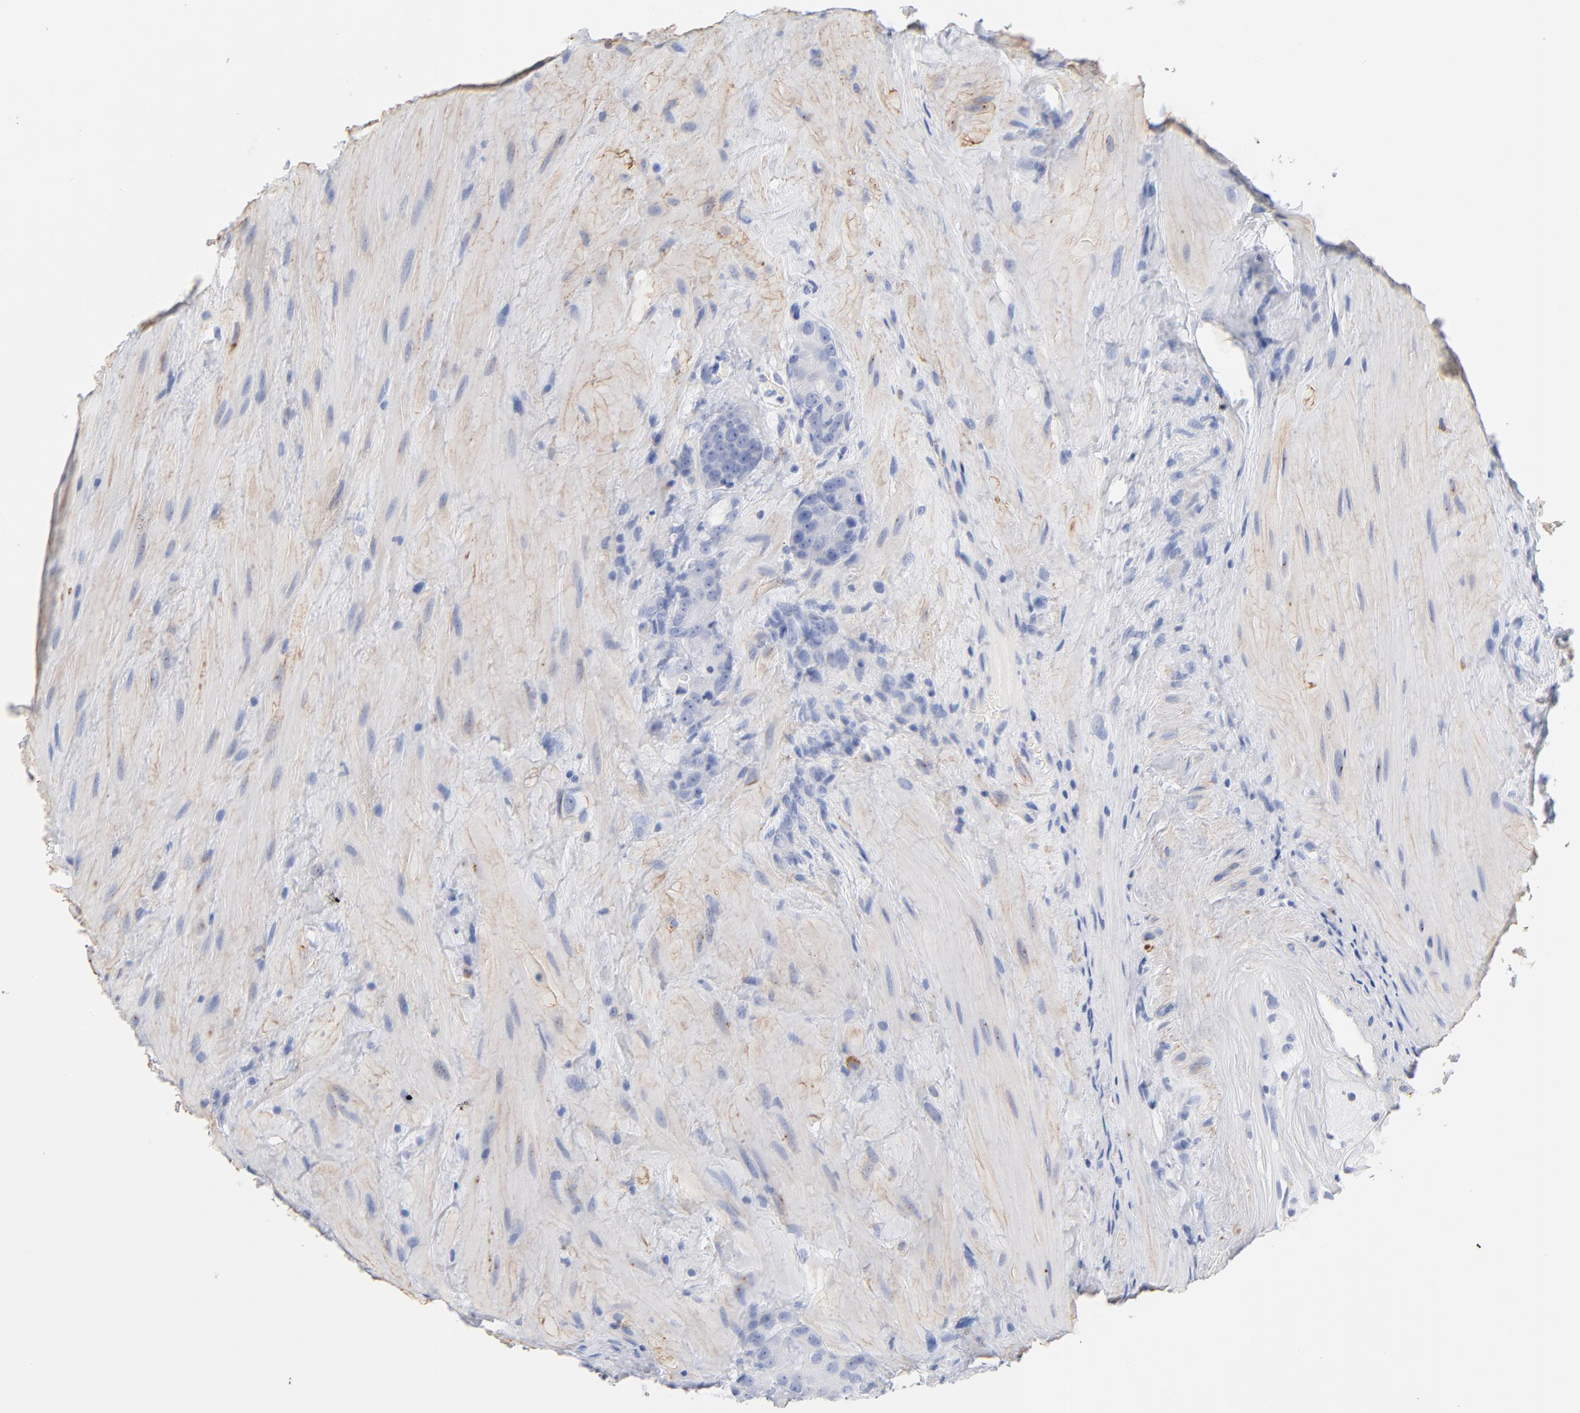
{"staining": {"intensity": "negative", "quantity": "none", "location": "none"}, "tissue": "prostate cancer", "cell_type": "Tumor cells", "image_type": "cancer", "snomed": [{"axis": "morphology", "description": "Adenocarcinoma, High grade"}, {"axis": "topography", "description": "Prostate"}], "caption": "A histopathology image of human prostate high-grade adenocarcinoma is negative for staining in tumor cells.", "gene": "AGTR1", "patient": {"sex": "male", "age": 70}}